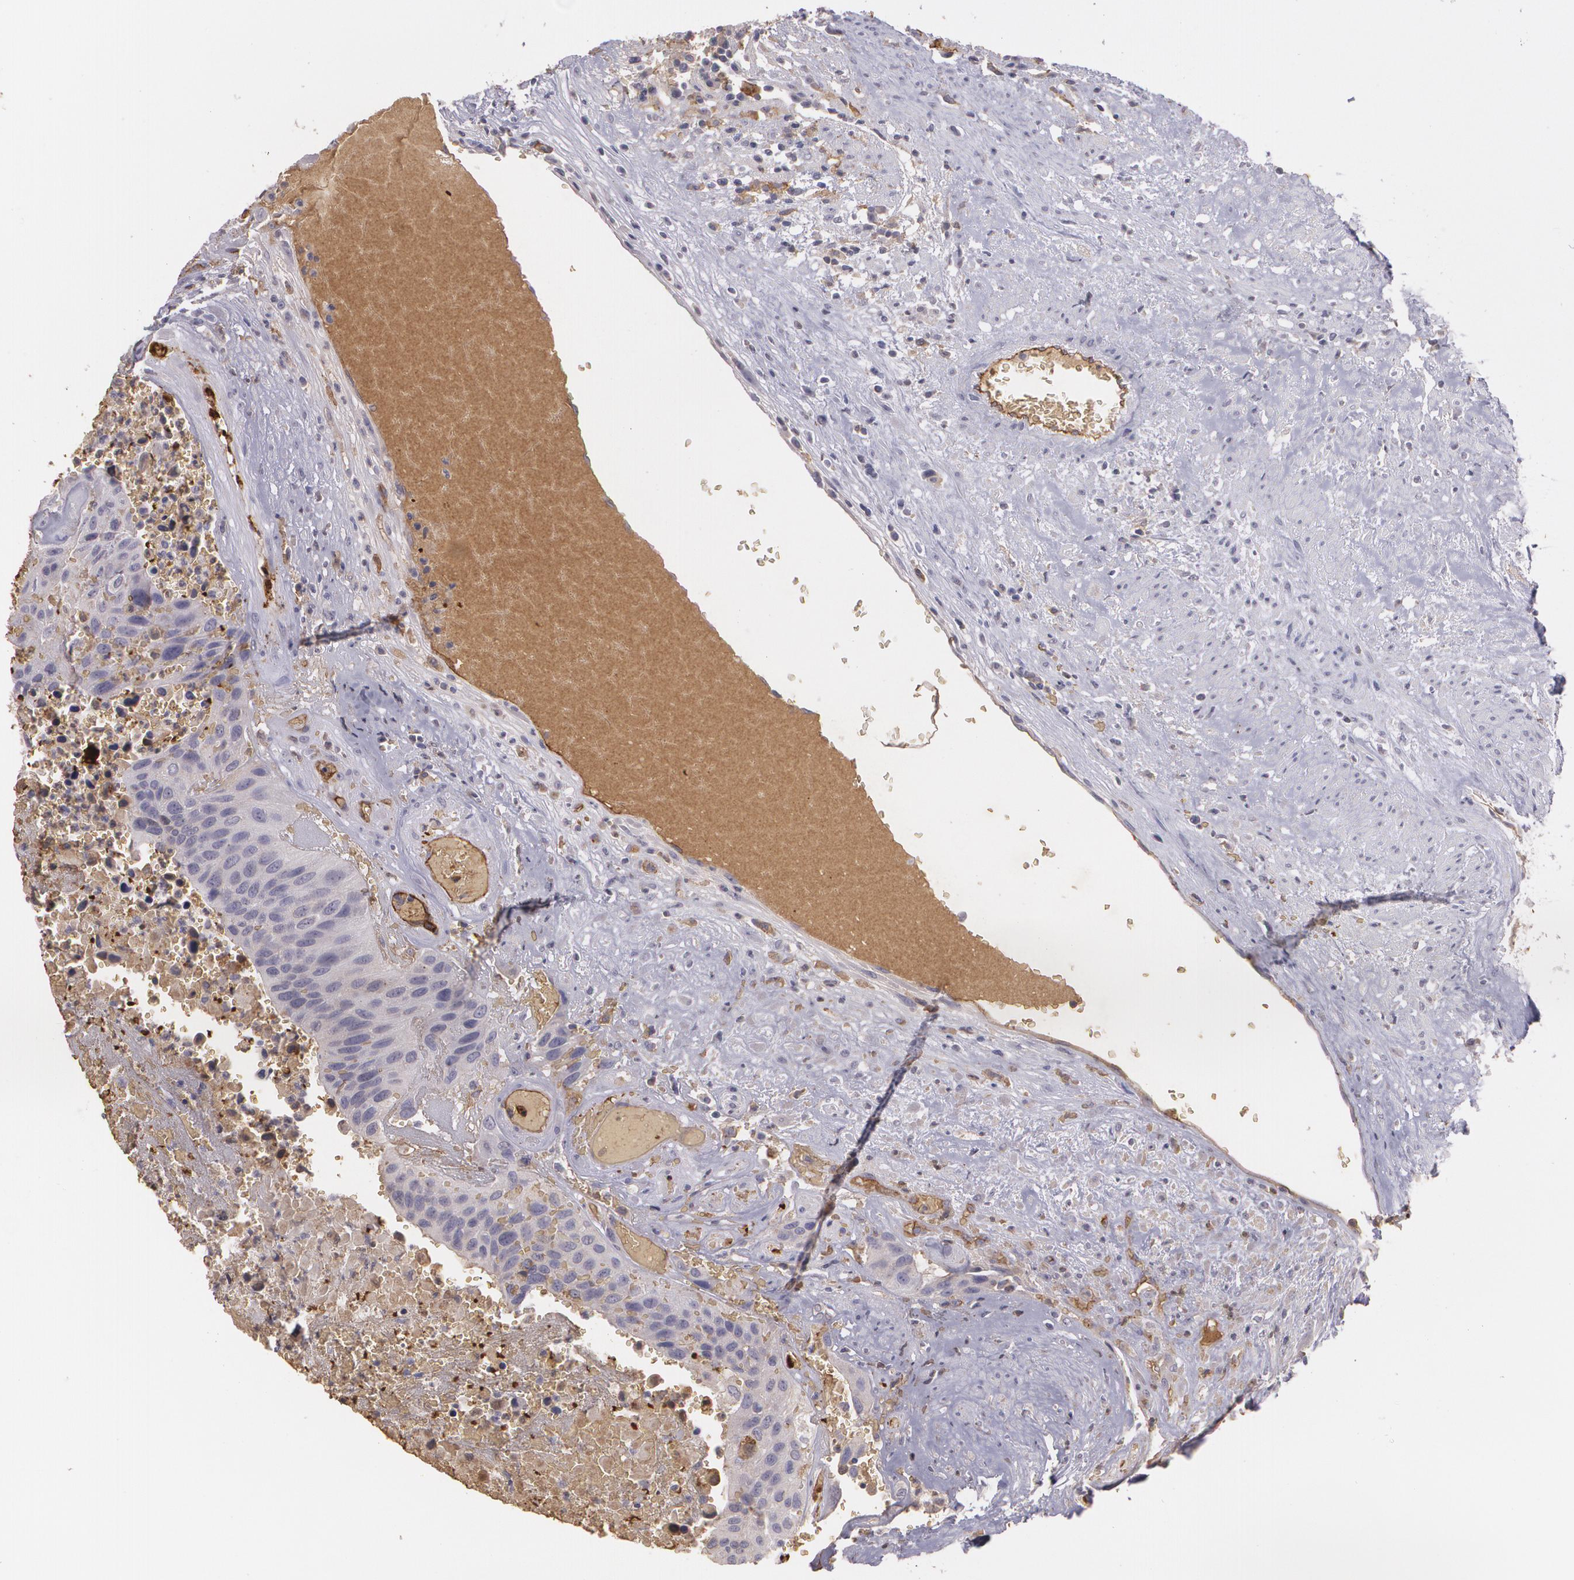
{"staining": {"intensity": "weak", "quantity": ">75%", "location": "cytoplasmic/membranous"}, "tissue": "urothelial cancer", "cell_type": "Tumor cells", "image_type": "cancer", "snomed": [{"axis": "morphology", "description": "Urothelial carcinoma, High grade"}, {"axis": "topography", "description": "Urinary bladder"}], "caption": "Immunohistochemical staining of urothelial cancer displays low levels of weak cytoplasmic/membranous protein staining in about >75% of tumor cells. The staining was performed using DAB, with brown indicating positive protein expression. Nuclei are stained blue with hematoxylin.", "gene": "ACE", "patient": {"sex": "male", "age": 66}}